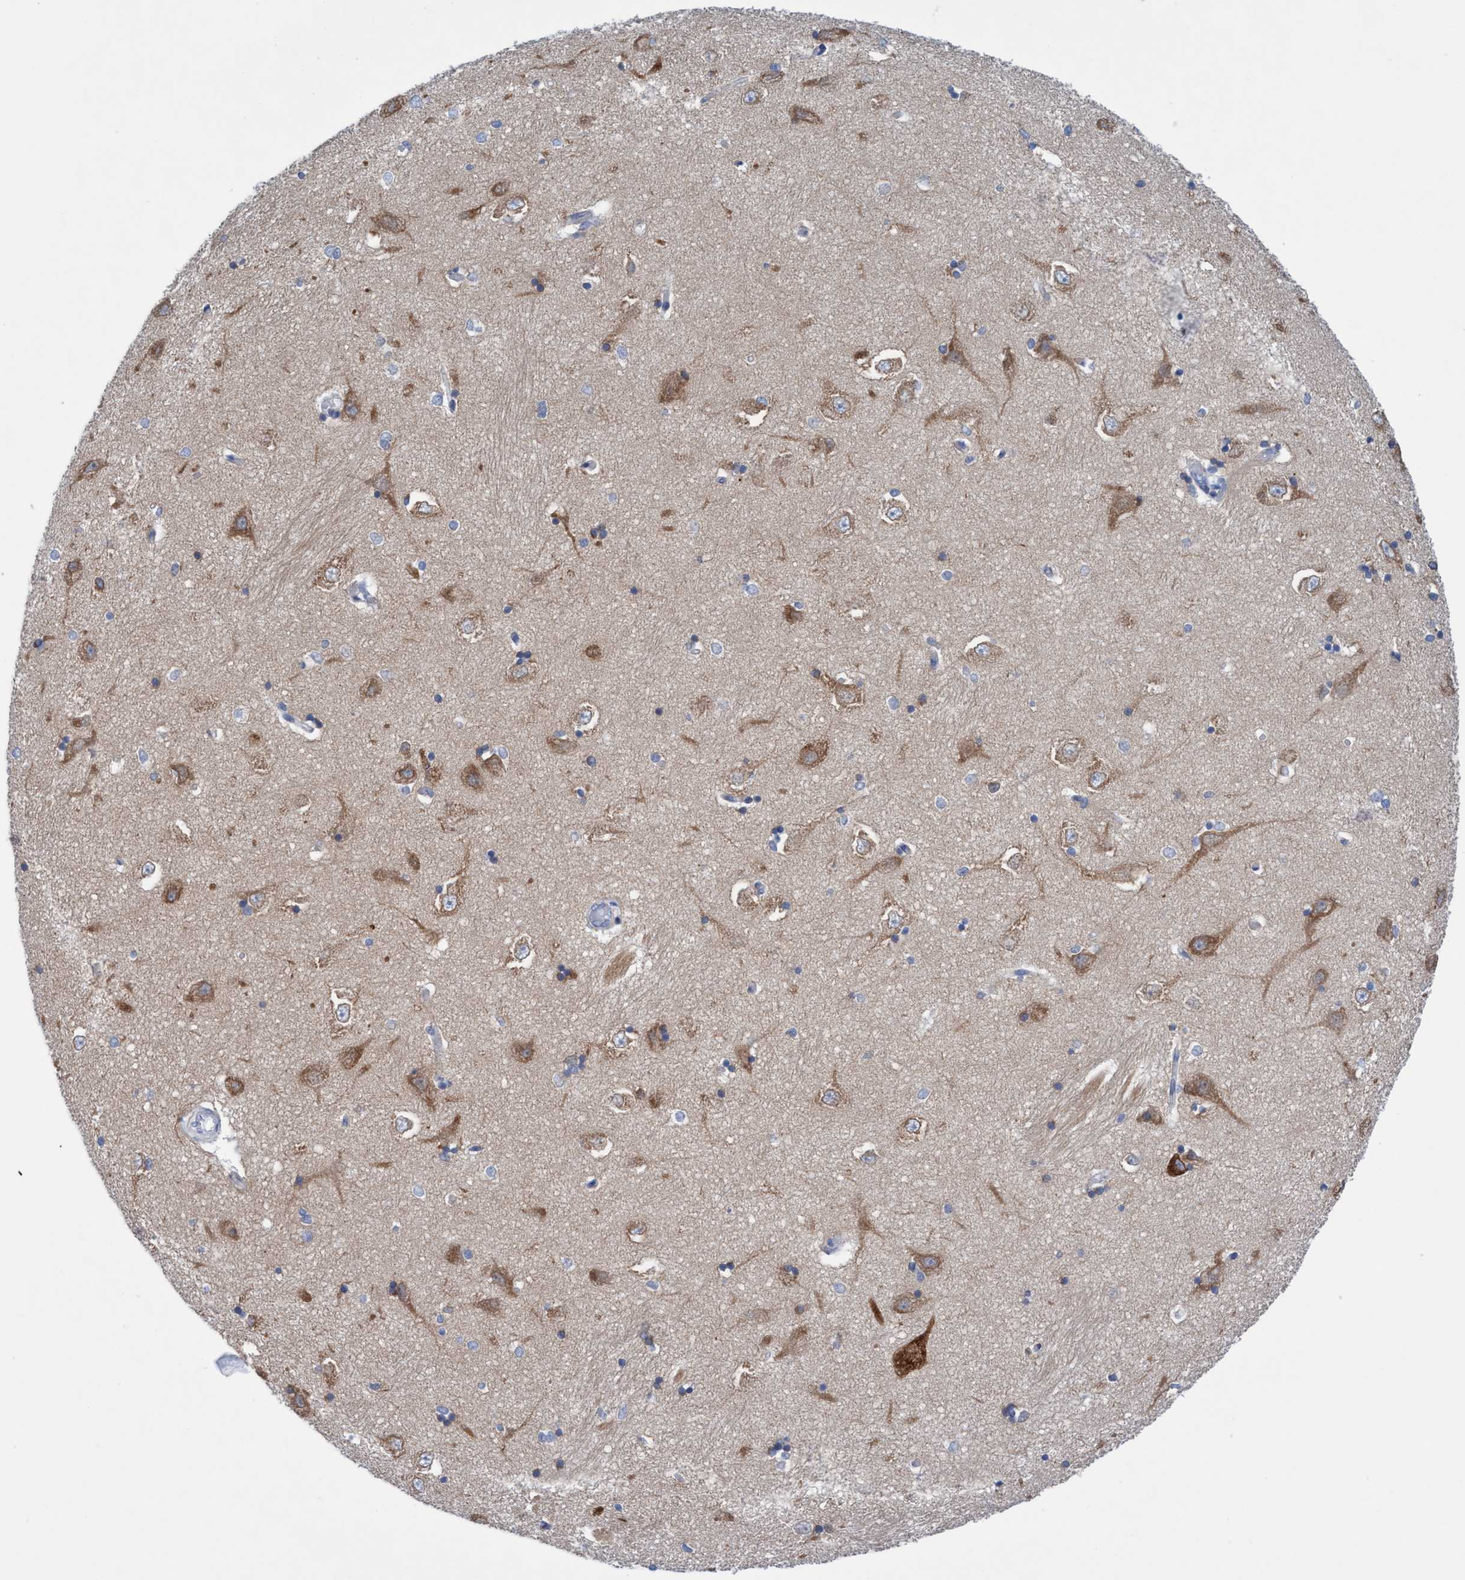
{"staining": {"intensity": "moderate", "quantity": "<25%", "location": "cytoplasmic/membranous"}, "tissue": "hippocampus", "cell_type": "Glial cells", "image_type": "normal", "snomed": [{"axis": "morphology", "description": "Normal tissue, NOS"}, {"axis": "topography", "description": "Hippocampus"}], "caption": "Moderate cytoplasmic/membranous protein expression is seen in approximately <25% of glial cells in hippocampus. The protein of interest is shown in brown color, while the nuclei are stained blue.", "gene": "RSAD1", "patient": {"sex": "male", "age": 45}}